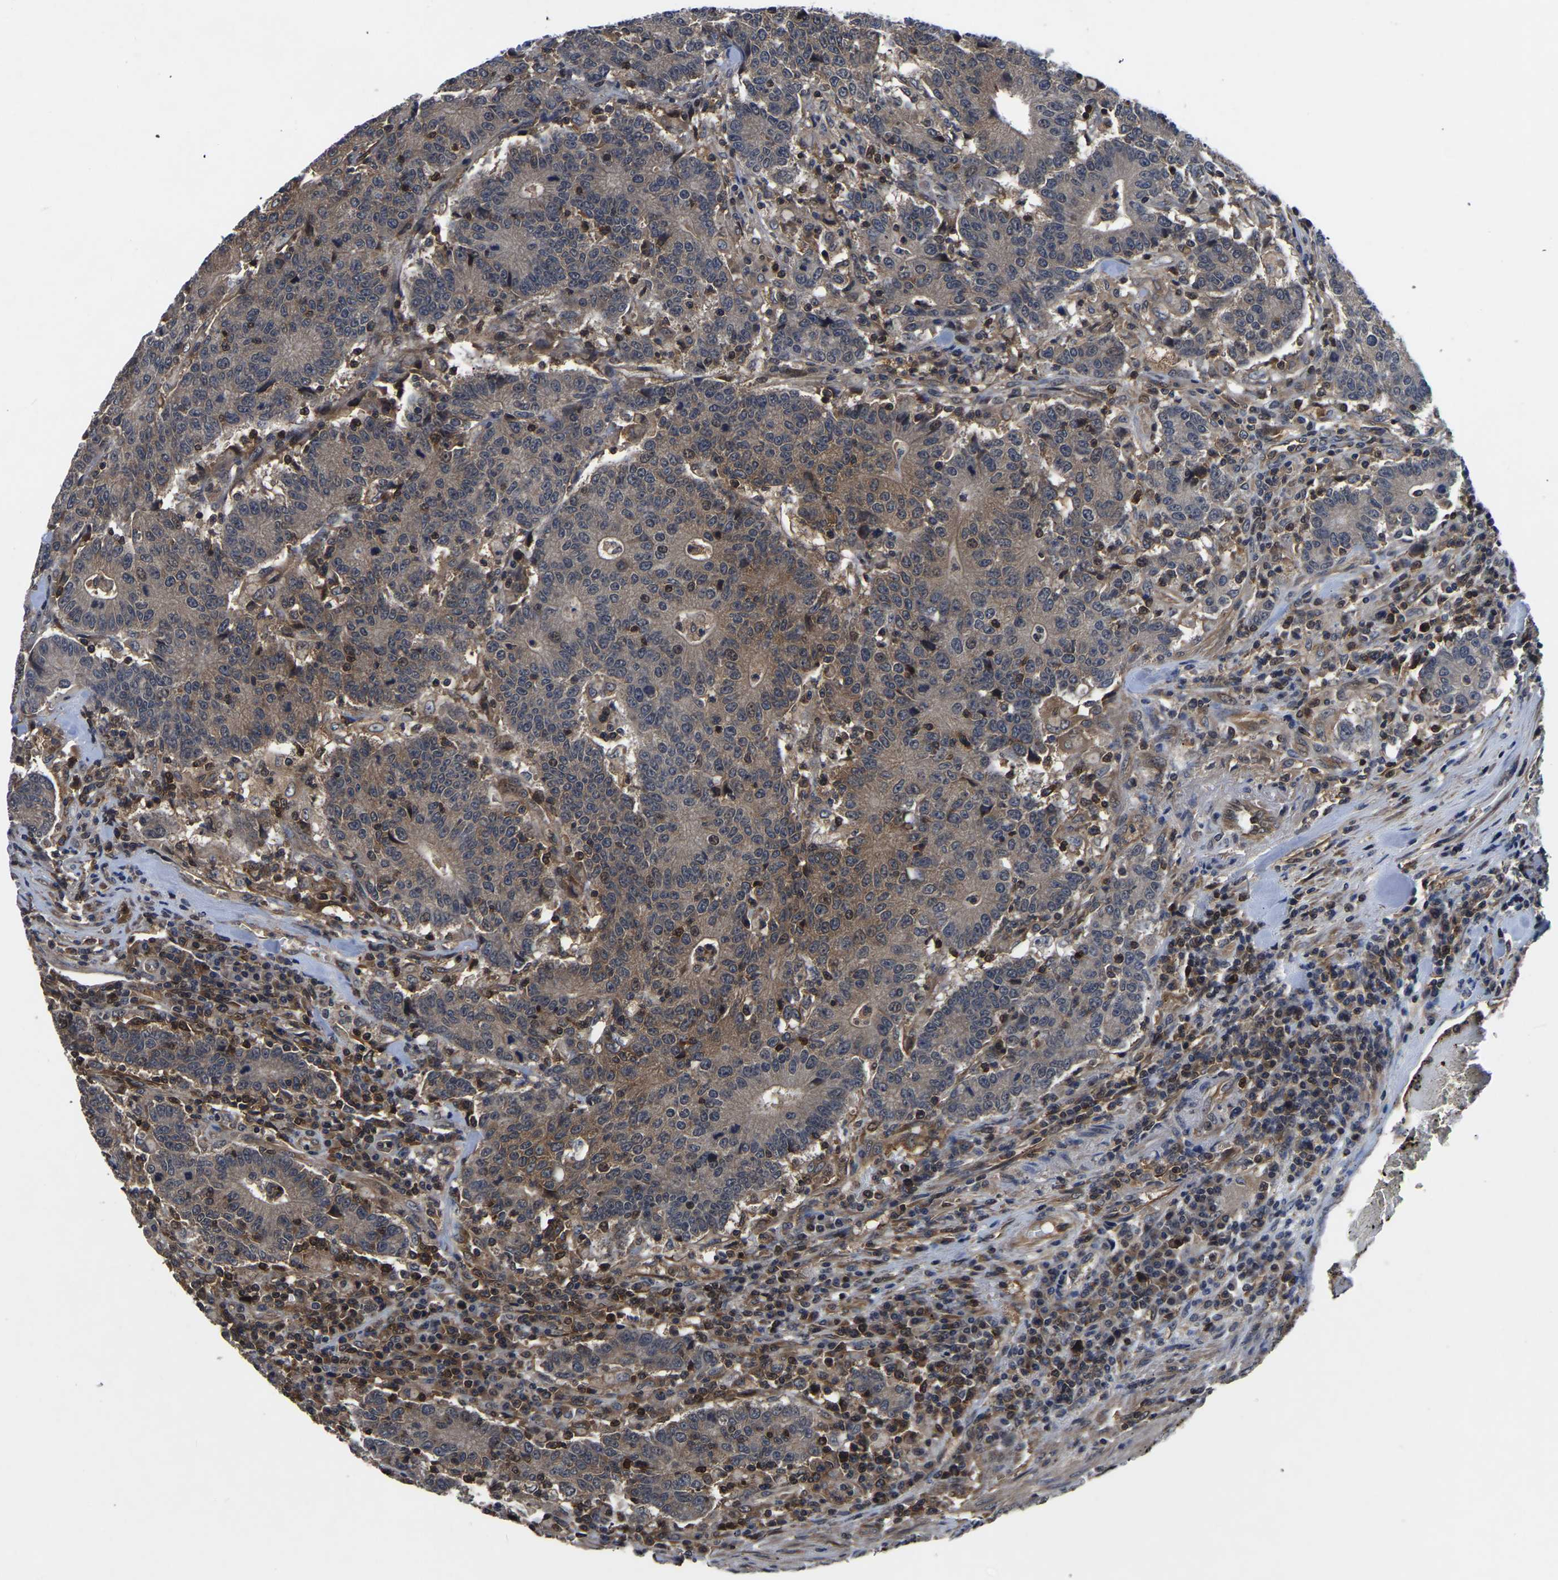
{"staining": {"intensity": "moderate", "quantity": ">75%", "location": "cytoplasmic/membranous"}, "tissue": "colorectal cancer", "cell_type": "Tumor cells", "image_type": "cancer", "snomed": [{"axis": "morphology", "description": "Normal tissue, NOS"}, {"axis": "morphology", "description": "Adenocarcinoma, NOS"}, {"axis": "topography", "description": "Colon"}], "caption": "Immunohistochemical staining of colorectal cancer displays medium levels of moderate cytoplasmic/membranous protein expression in about >75% of tumor cells. (DAB (3,3'-diaminobenzidine) IHC with brightfield microscopy, high magnification).", "gene": "FGD5", "patient": {"sex": "female", "age": 75}}